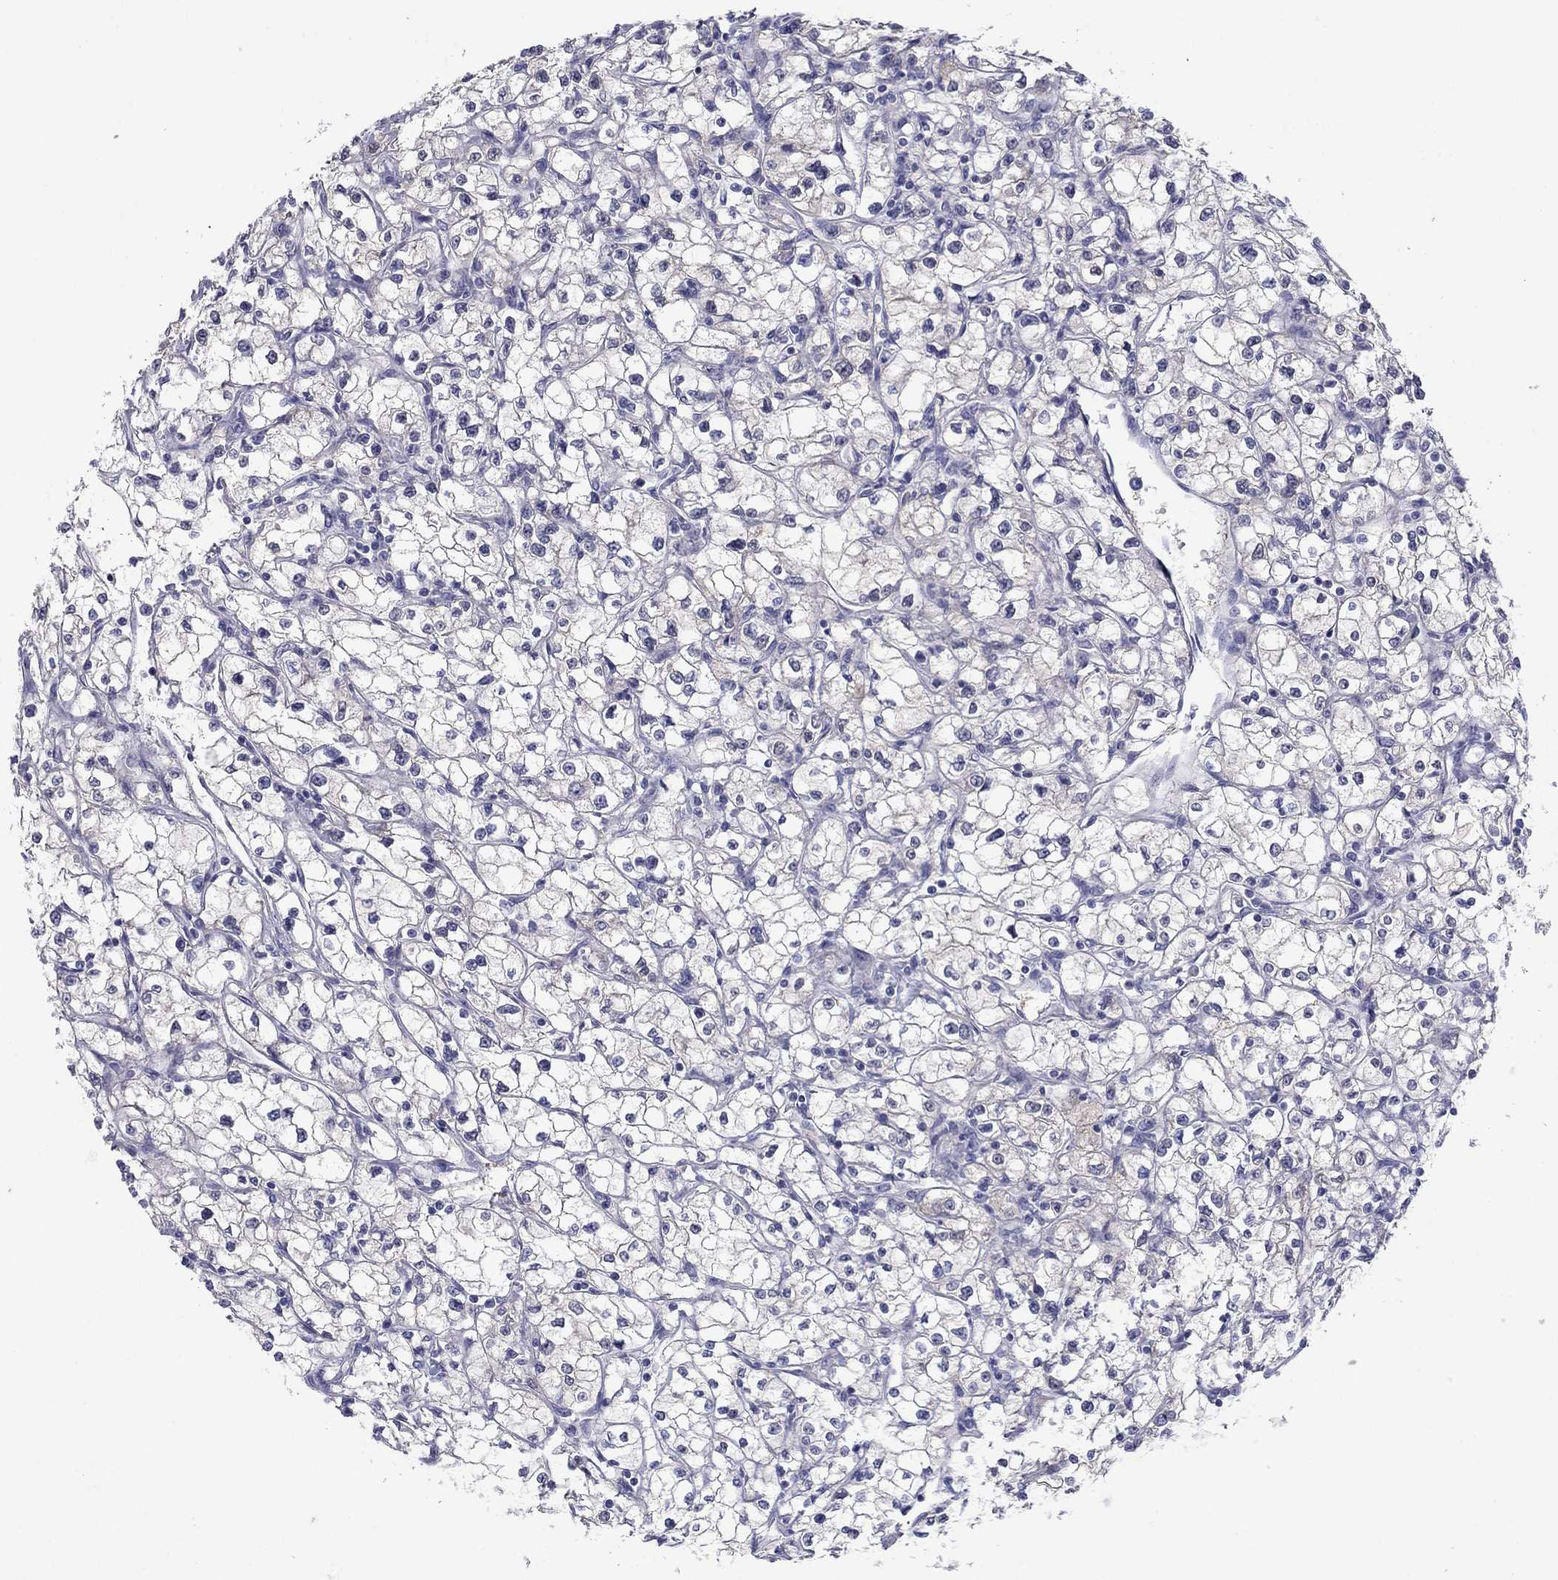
{"staining": {"intensity": "negative", "quantity": "none", "location": "none"}, "tissue": "renal cancer", "cell_type": "Tumor cells", "image_type": "cancer", "snomed": [{"axis": "morphology", "description": "Adenocarcinoma, NOS"}, {"axis": "topography", "description": "Kidney"}], "caption": "High power microscopy image of an immunohistochemistry photomicrograph of renal adenocarcinoma, revealing no significant expression in tumor cells.", "gene": "PLS1", "patient": {"sex": "male", "age": 67}}